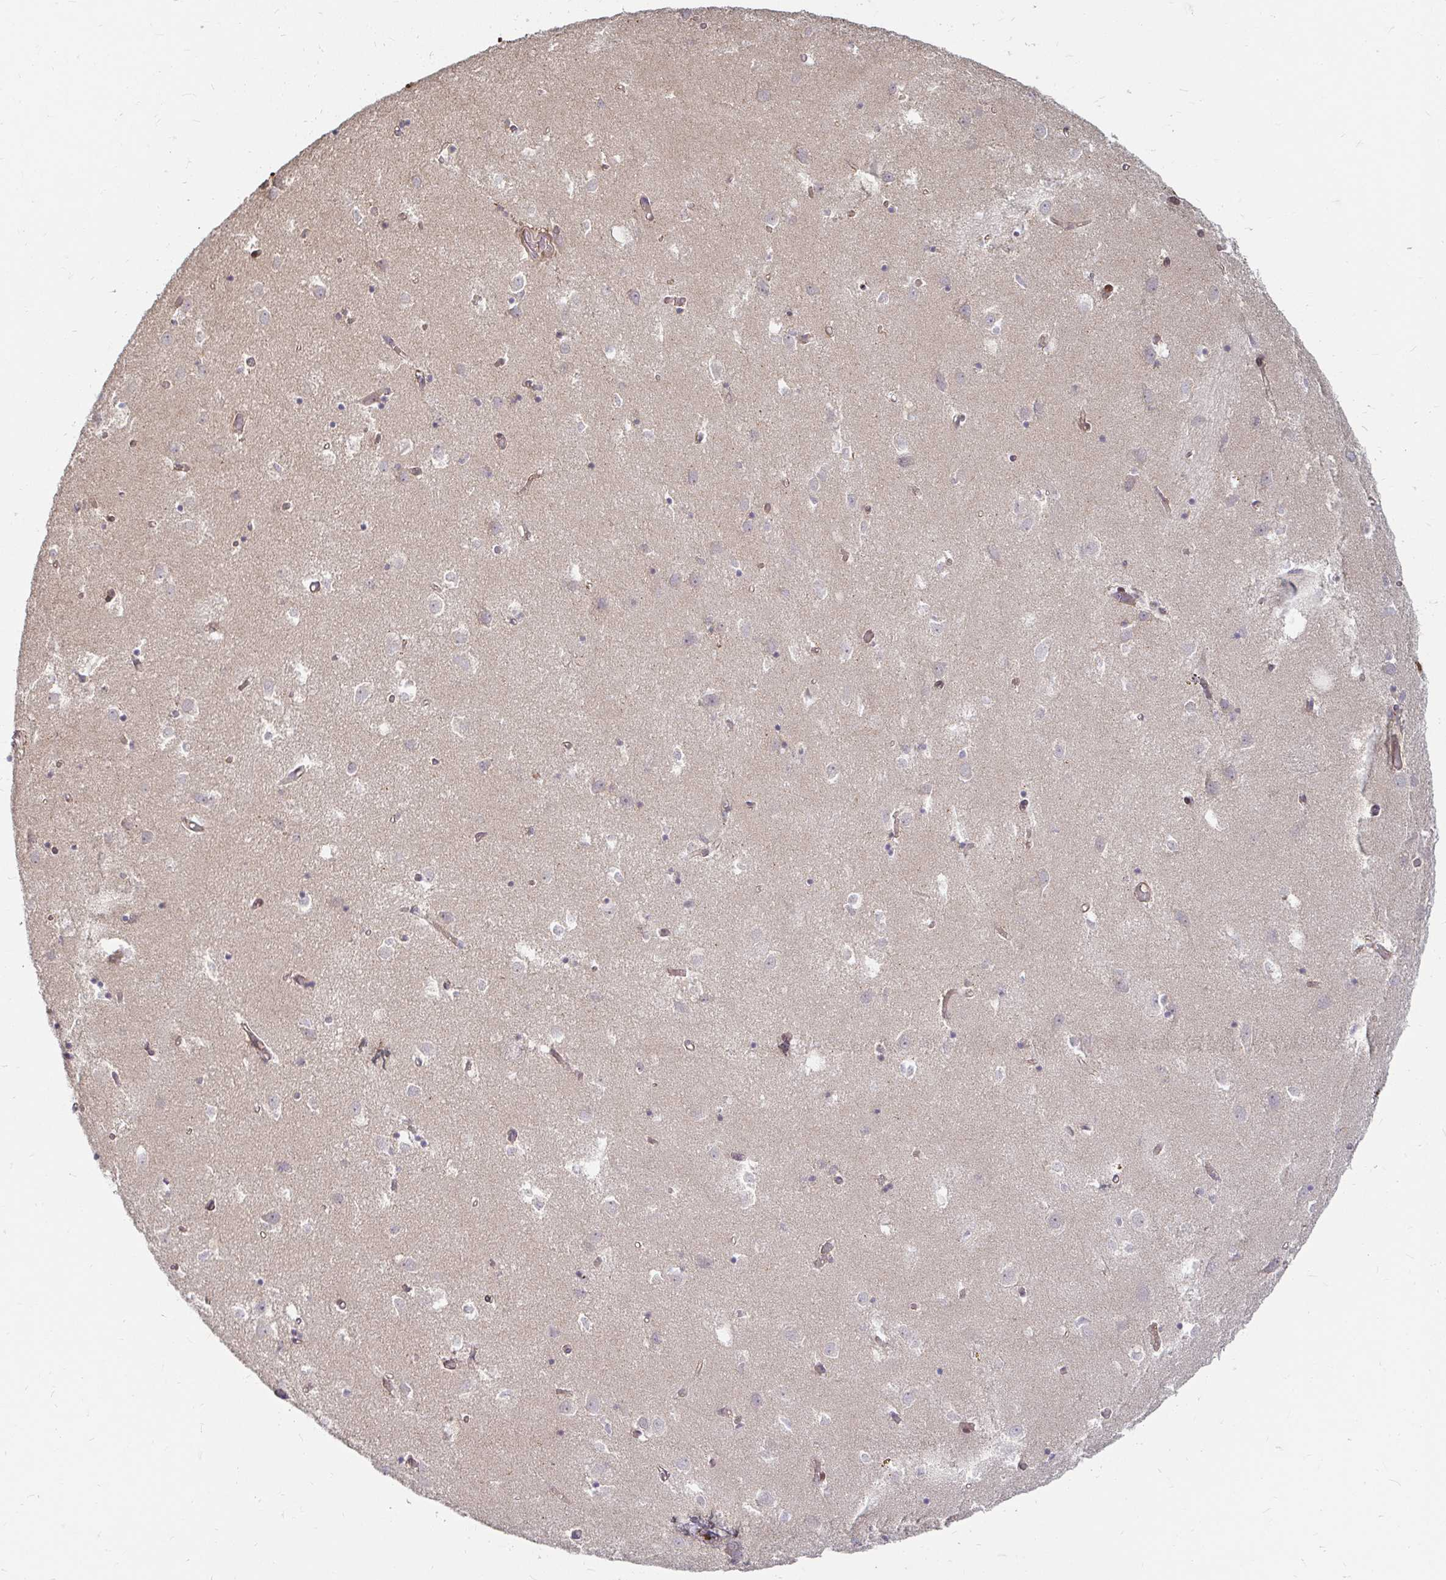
{"staining": {"intensity": "negative", "quantity": "none", "location": "none"}, "tissue": "caudate", "cell_type": "Glial cells", "image_type": "normal", "snomed": [{"axis": "morphology", "description": "Normal tissue, NOS"}, {"axis": "topography", "description": "Lateral ventricle wall"}], "caption": "Immunohistochemistry of unremarkable caudate demonstrates no expression in glial cells.", "gene": "CAST", "patient": {"sex": "male", "age": 70}}